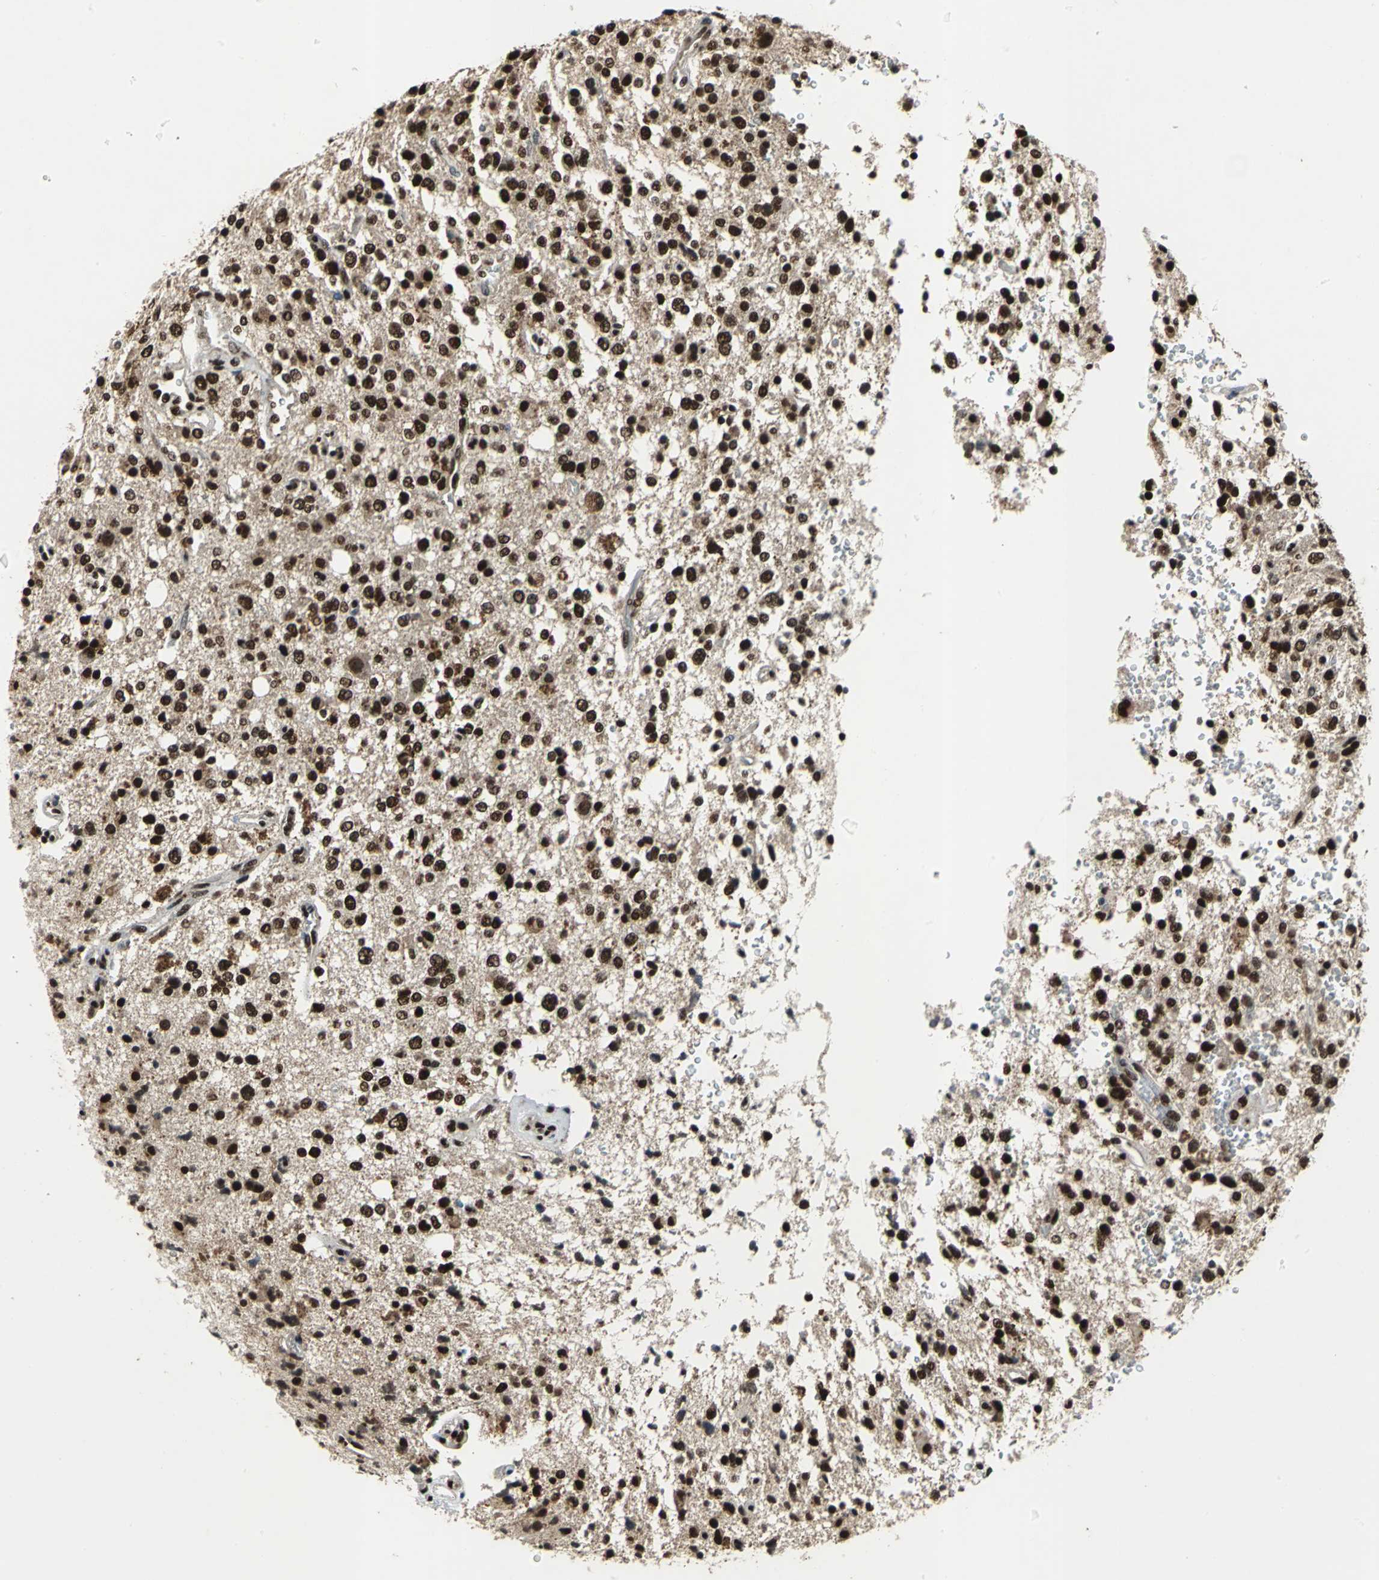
{"staining": {"intensity": "strong", "quantity": ">75%", "location": "nuclear"}, "tissue": "glioma", "cell_type": "Tumor cells", "image_type": "cancer", "snomed": [{"axis": "morphology", "description": "Glioma, malignant, High grade"}, {"axis": "topography", "description": "Brain"}], "caption": "Protein analysis of glioma tissue reveals strong nuclear staining in about >75% of tumor cells. The protein of interest is stained brown, and the nuclei are stained in blue (DAB (3,3'-diaminobenzidine) IHC with brightfield microscopy, high magnification).", "gene": "MTA2", "patient": {"sex": "male", "age": 47}}